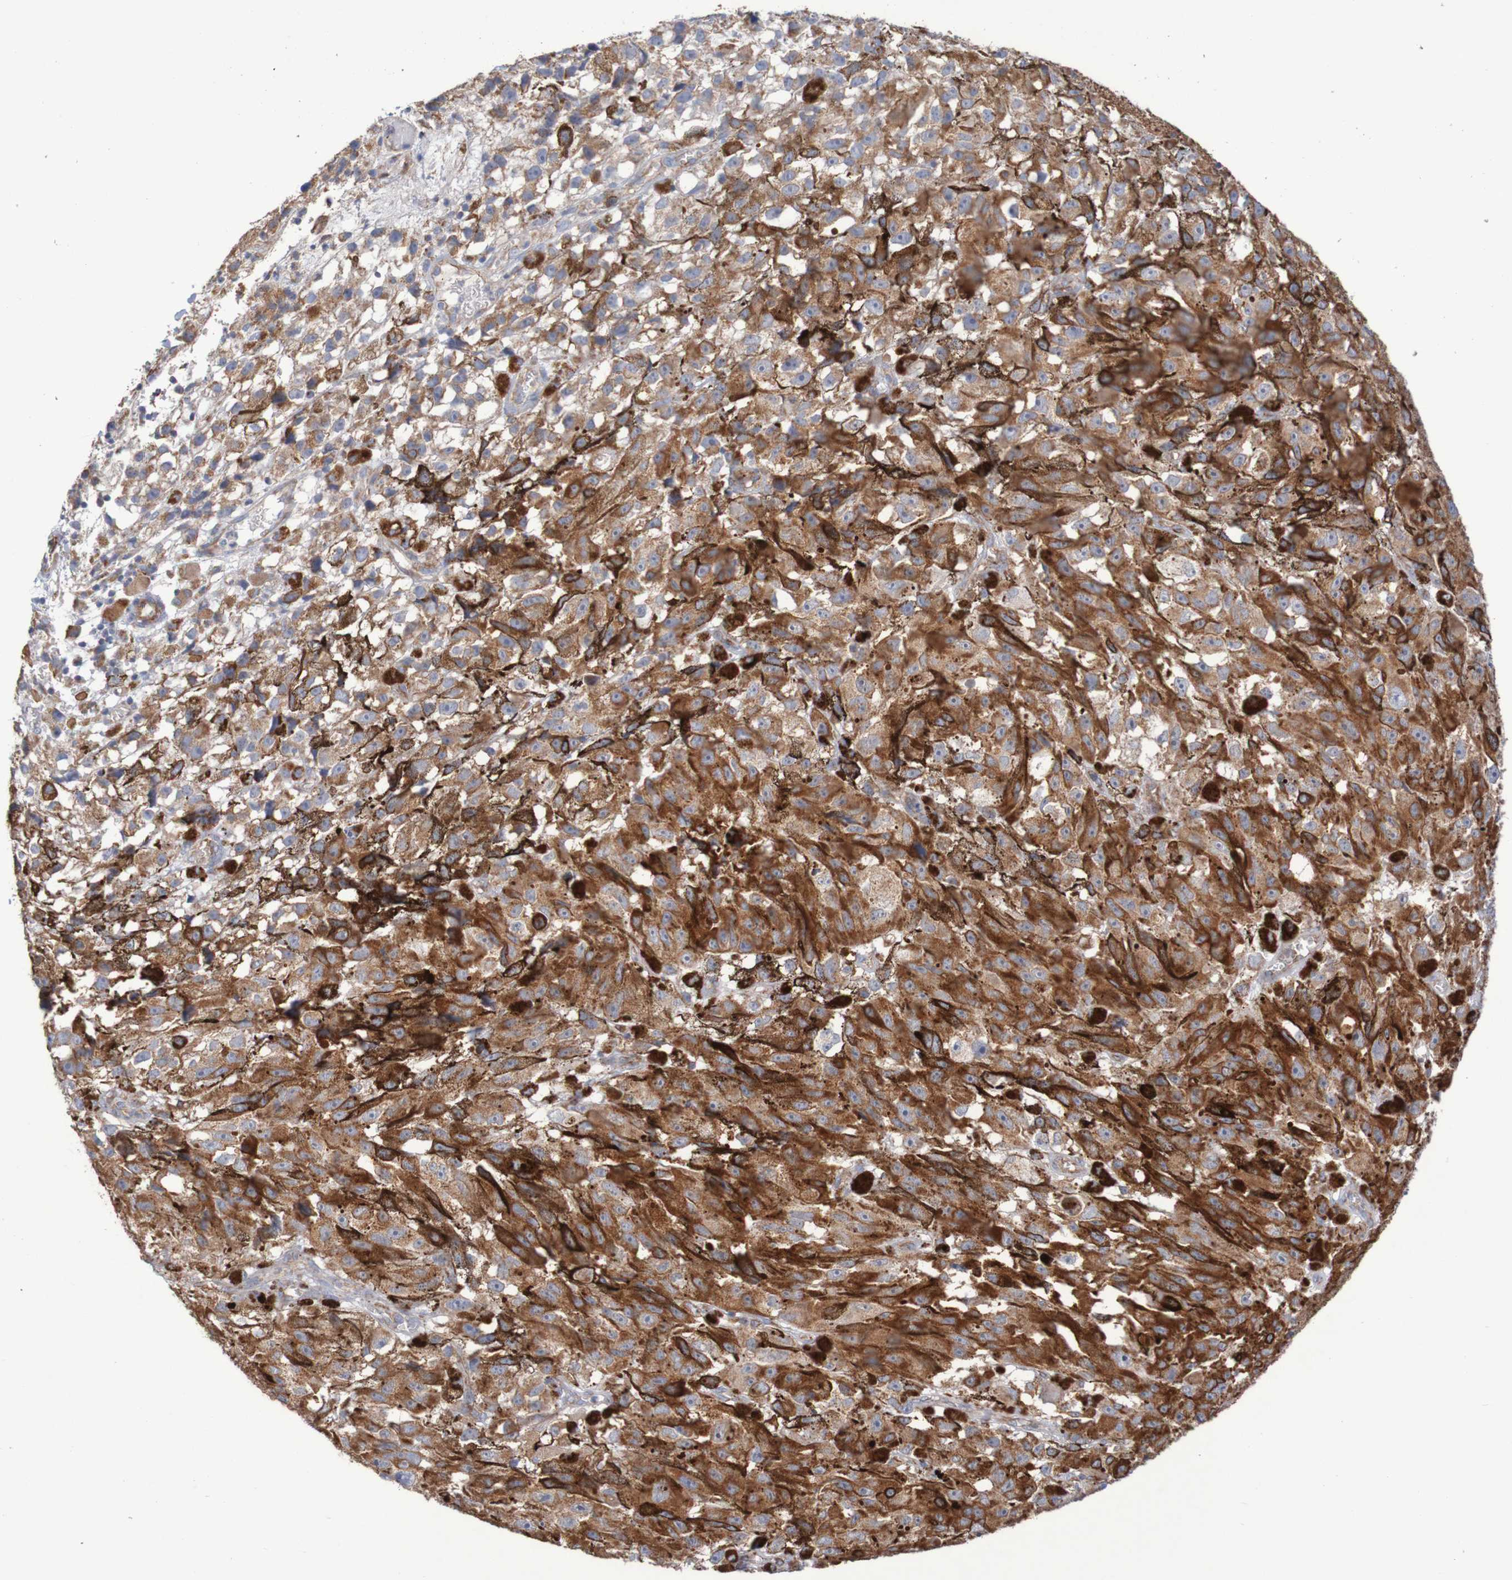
{"staining": {"intensity": "moderate", "quantity": ">75%", "location": "cytoplasmic/membranous"}, "tissue": "melanoma", "cell_type": "Tumor cells", "image_type": "cancer", "snomed": [{"axis": "morphology", "description": "Malignant melanoma, NOS"}, {"axis": "topography", "description": "Skin"}], "caption": "Protein expression analysis of human melanoma reveals moderate cytoplasmic/membranous positivity in approximately >75% of tumor cells.", "gene": "MMEL1", "patient": {"sex": "female", "age": 104}}